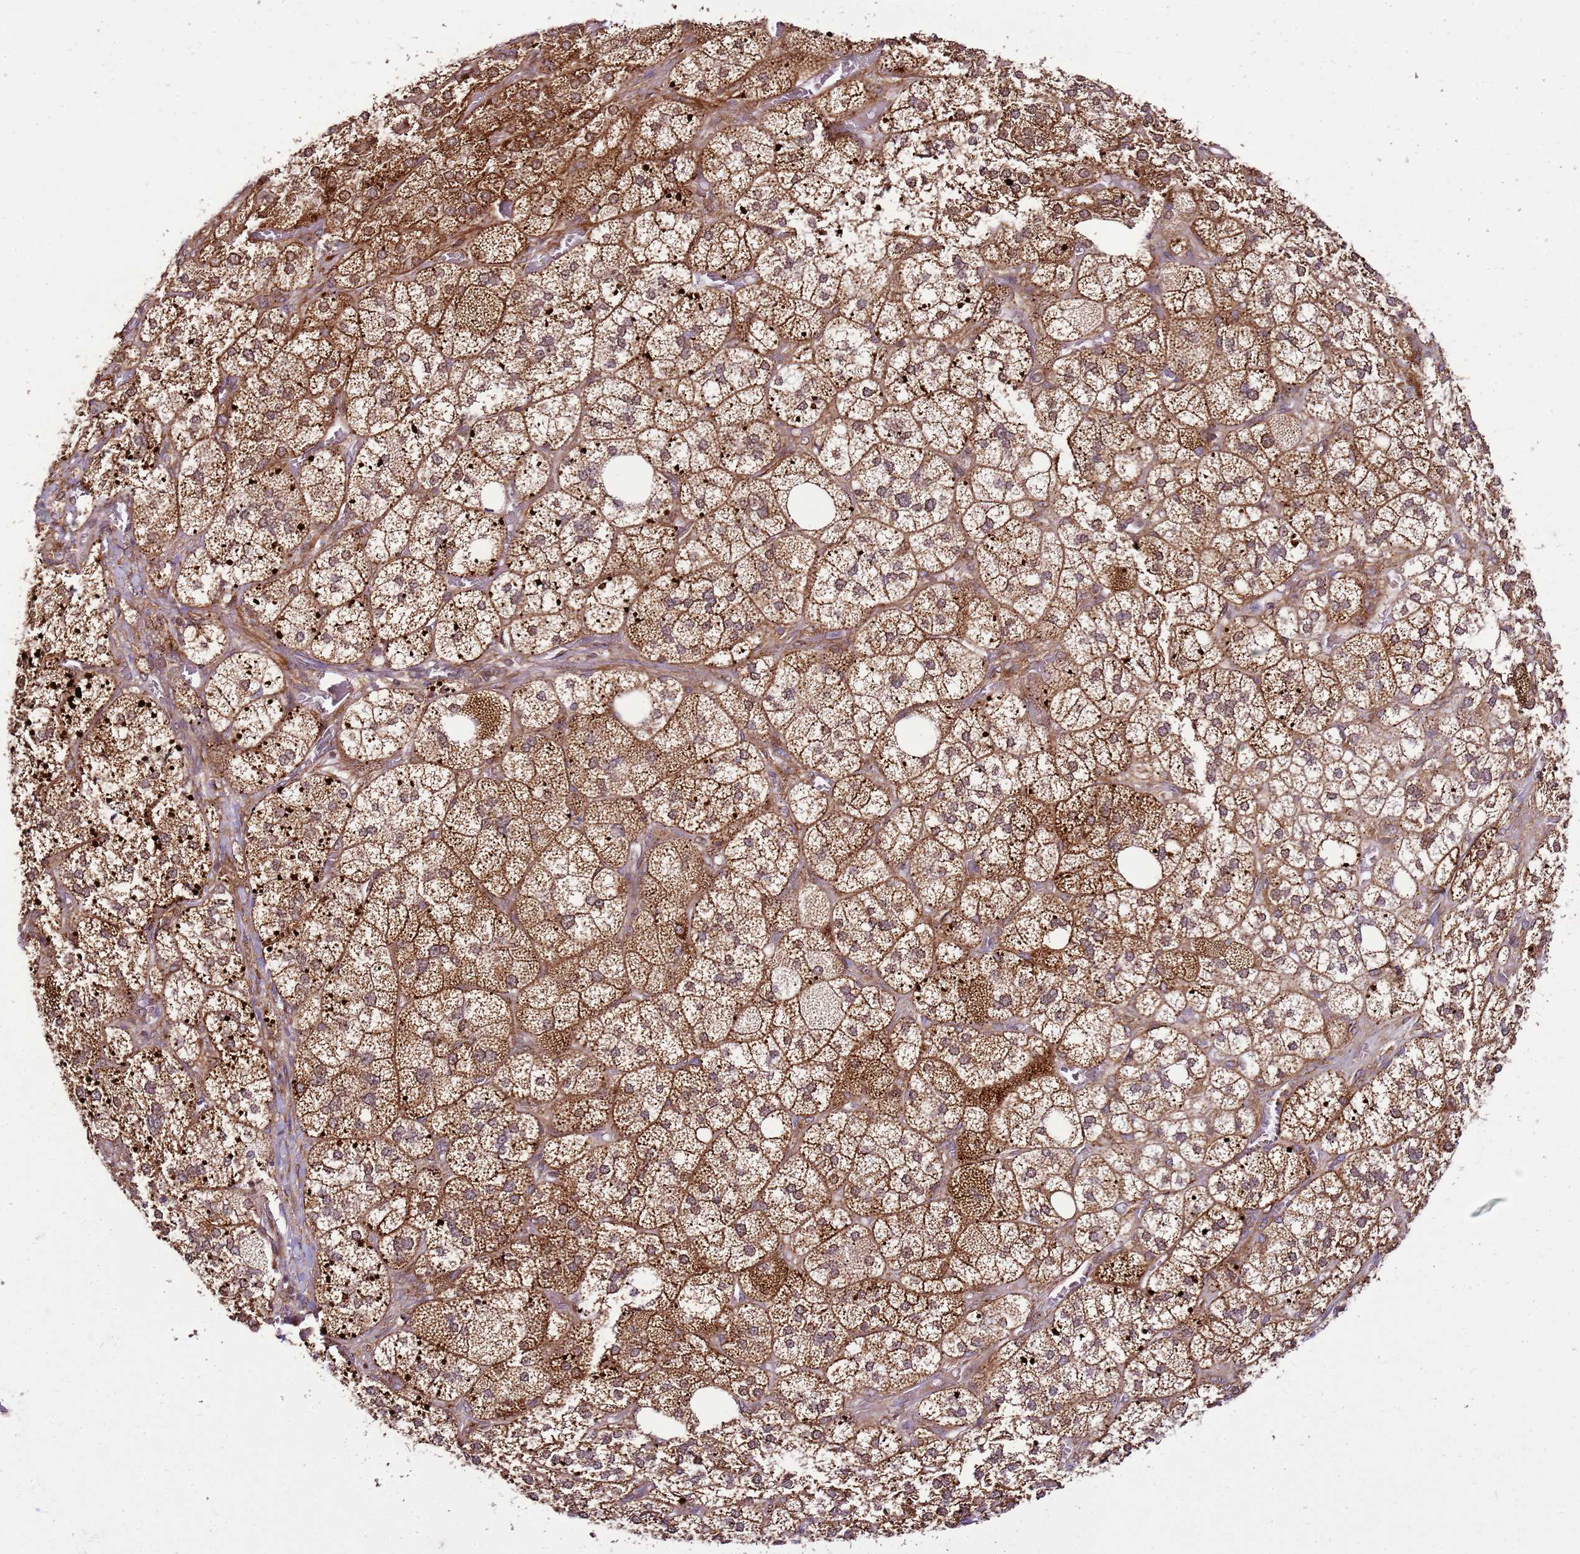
{"staining": {"intensity": "strong", "quantity": ">75%", "location": "cytoplasmic/membranous"}, "tissue": "adrenal gland", "cell_type": "Glandular cells", "image_type": "normal", "snomed": [{"axis": "morphology", "description": "Normal tissue, NOS"}, {"axis": "topography", "description": "Adrenal gland"}], "caption": "A photomicrograph showing strong cytoplasmic/membranous expression in approximately >75% of glandular cells in benign adrenal gland, as visualized by brown immunohistochemical staining.", "gene": "RASA3", "patient": {"sex": "male", "age": 61}}